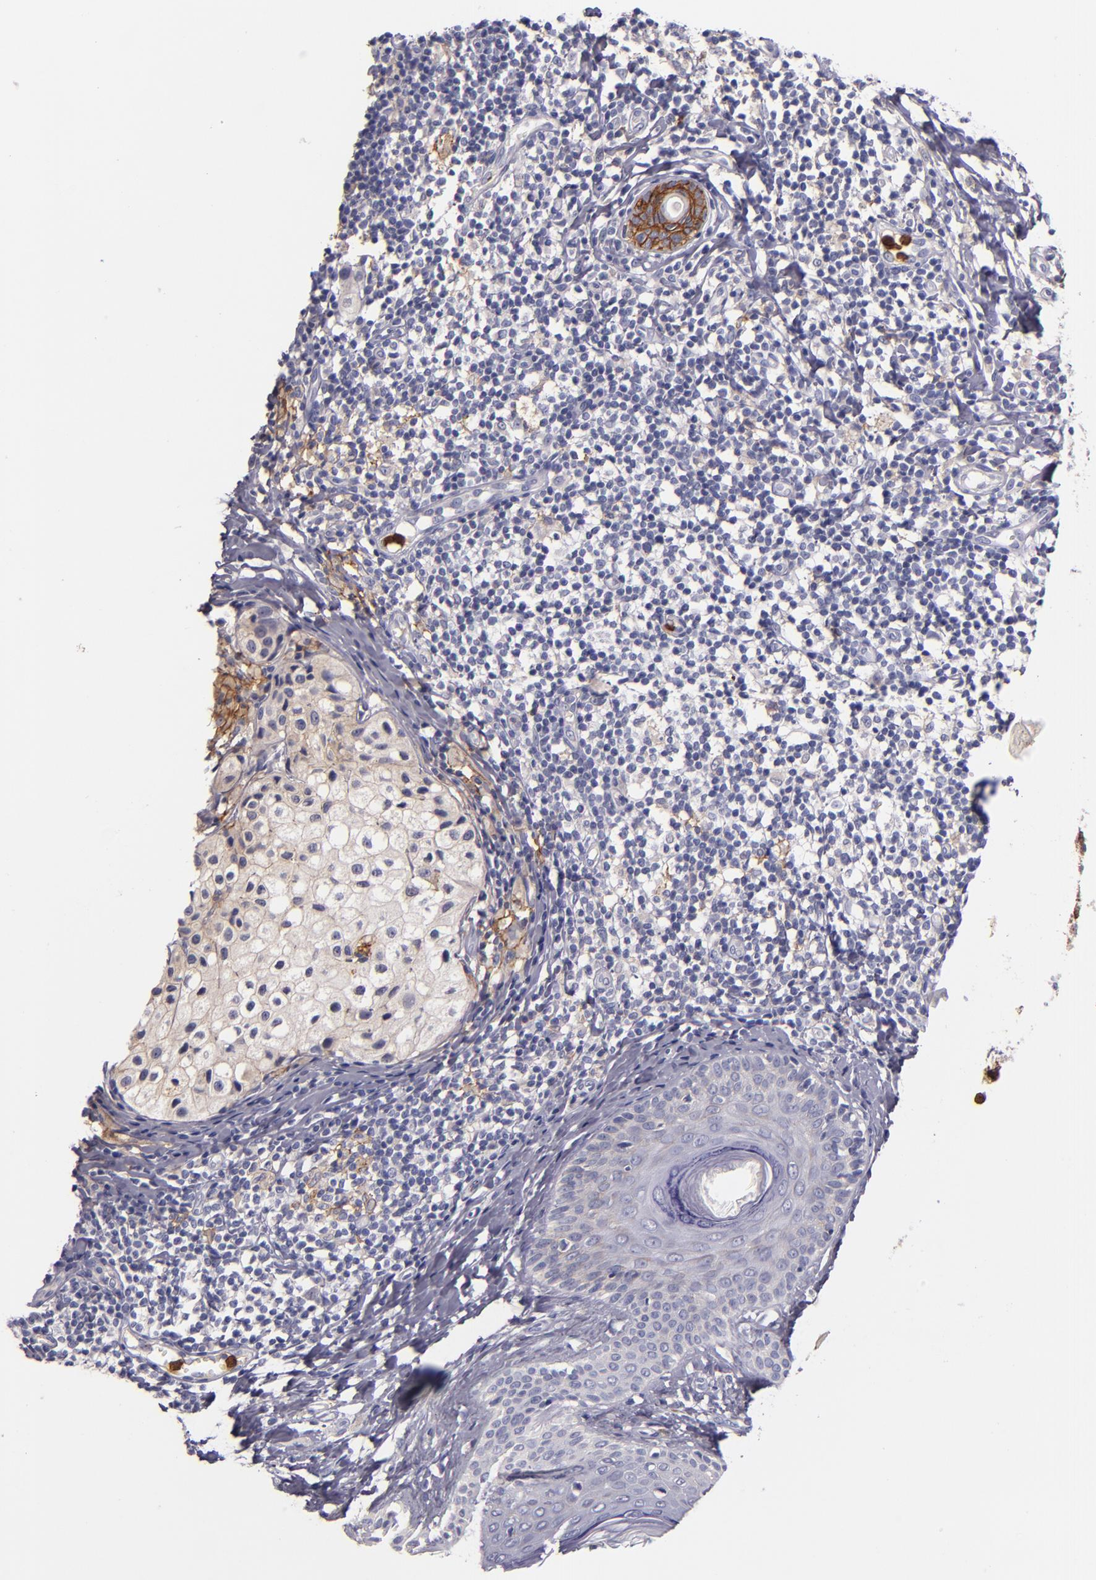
{"staining": {"intensity": "negative", "quantity": "none", "location": "none"}, "tissue": "melanoma", "cell_type": "Tumor cells", "image_type": "cancer", "snomed": [{"axis": "morphology", "description": "Malignant melanoma, NOS"}, {"axis": "topography", "description": "Skin"}], "caption": "IHC photomicrograph of malignant melanoma stained for a protein (brown), which reveals no positivity in tumor cells.", "gene": "C5AR1", "patient": {"sex": "male", "age": 23}}